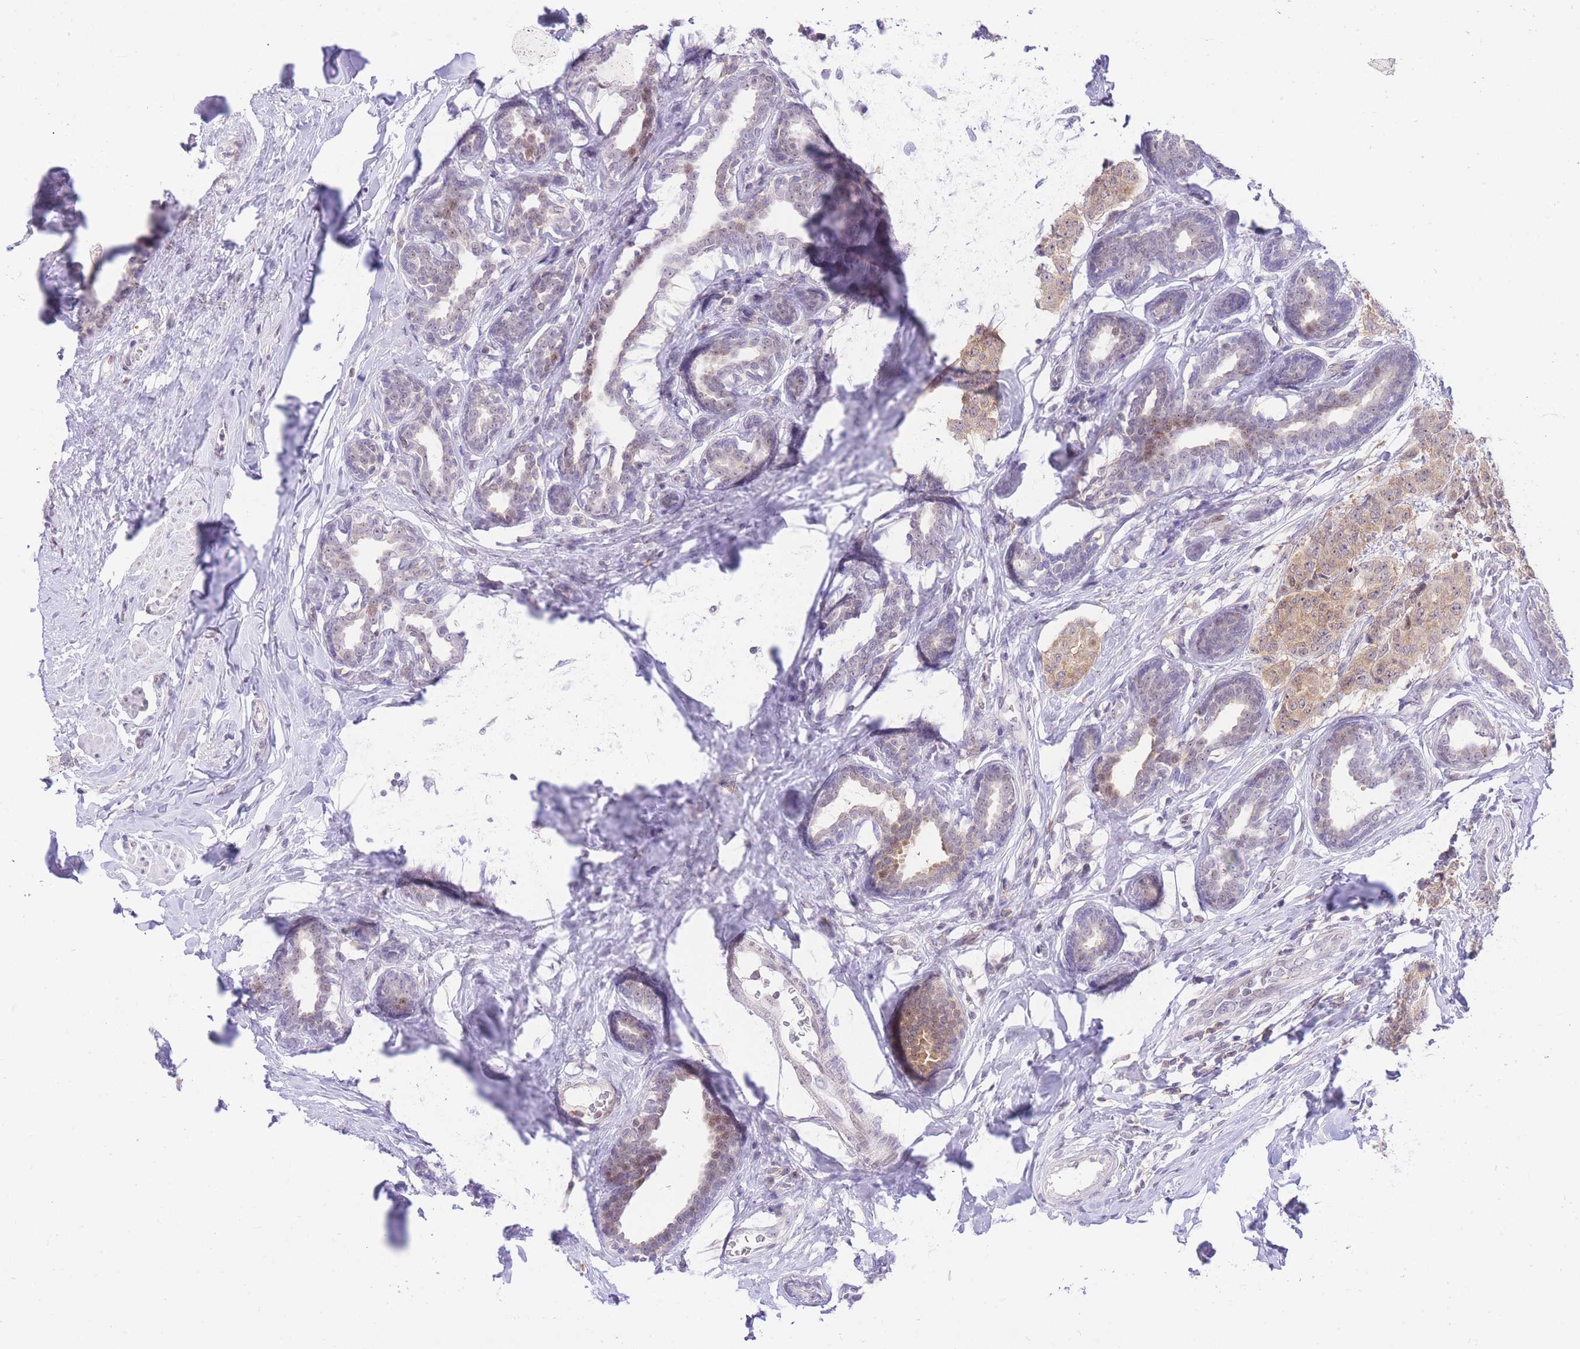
{"staining": {"intensity": "weak", "quantity": "25%-75%", "location": "cytoplasmic/membranous"}, "tissue": "breast cancer", "cell_type": "Tumor cells", "image_type": "cancer", "snomed": [{"axis": "morphology", "description": "Duct carcinoma"}, {"axis": "topography", "description": "Breast"}], "caption": "Protein staining of breast cancer tissue demonstrates weak cytoplasmic/membranous positivity in approximately 25%-75% of tumor cells. (IHC, brightfield microscopy, high magnification).", "gene": "STK39", "patient": {"sex": "female", "age": 40}}